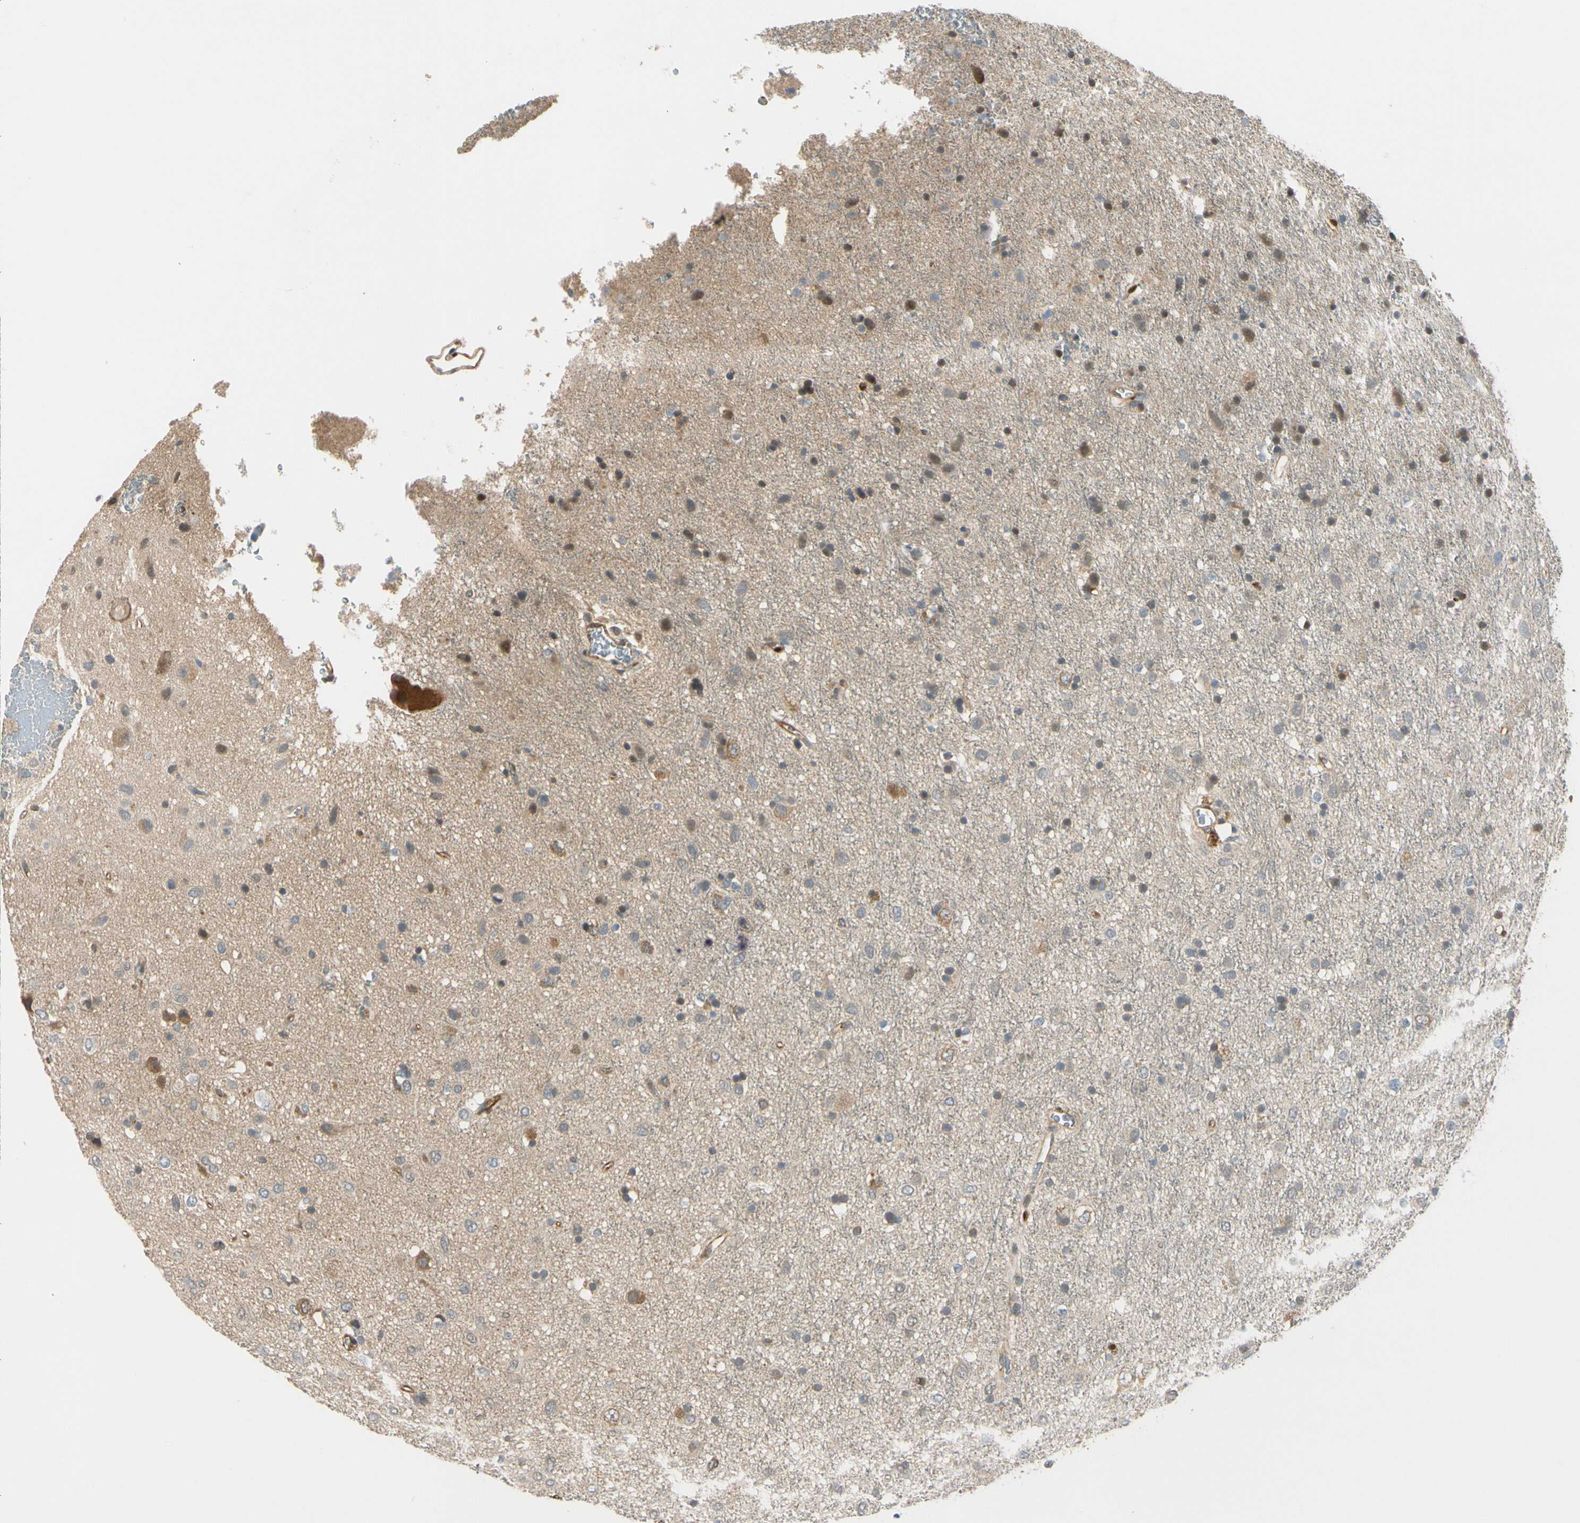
{"staining": {"intensity": "strong", "quantity": "<25%", "location": "cytoplasmic/membranous"}, "tissue": "glioma", "cell_type": "Tumor cells", "image_type": "cancer", "snomed": [{"axis": "morphology", "description": "Glioma, malignant, Low grade"}, {"axis": "topography", "description": "Brain"}], "caption": "Protein staining reveals strong cytoplasmic/membranous staining in approximately <25% of tumor cells in malignant low-grade glioma.", "gene": "RASGRF1", "patient": {"sex": "male", "age": 77}}